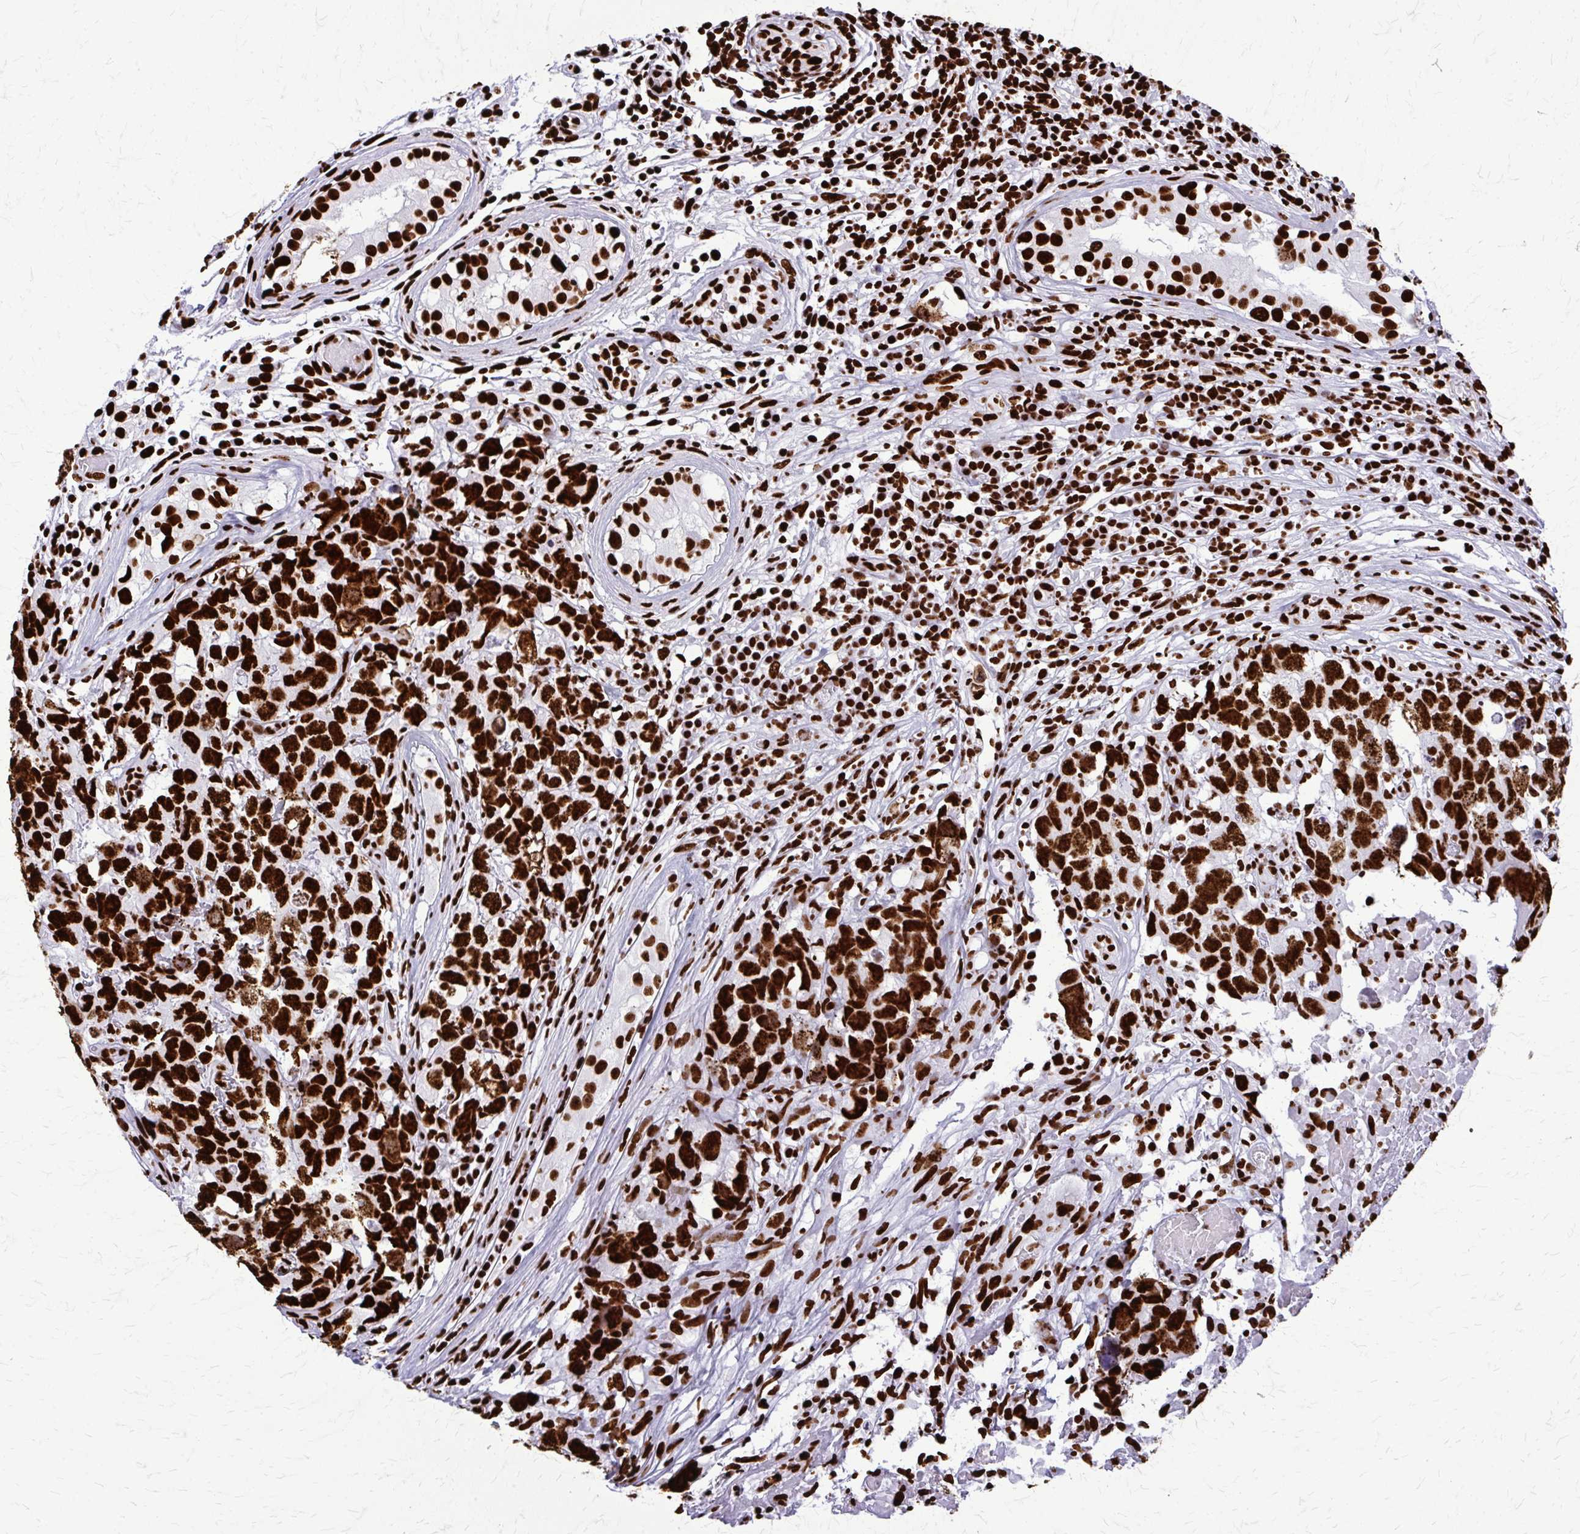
{"staining": {"intensity": "strong", "quantity": ">75%", "location": "nuclear"}, "tissue": "testis cancer", "cell_type": "Tumor cells", "image_type": "cancer", "snomed": [{"axis": "morphology", "description": "Carcinoma, Embryonal, NOS"}, {"axis": "topography", "description": "Testis"}], "caption": "Human testis cancer (embryonal carcinoma) stained with a protein marker reveals strong staining in tumor cells.", "gene": "SFPQ", "patient": {"sex": "male", "age": 22}}